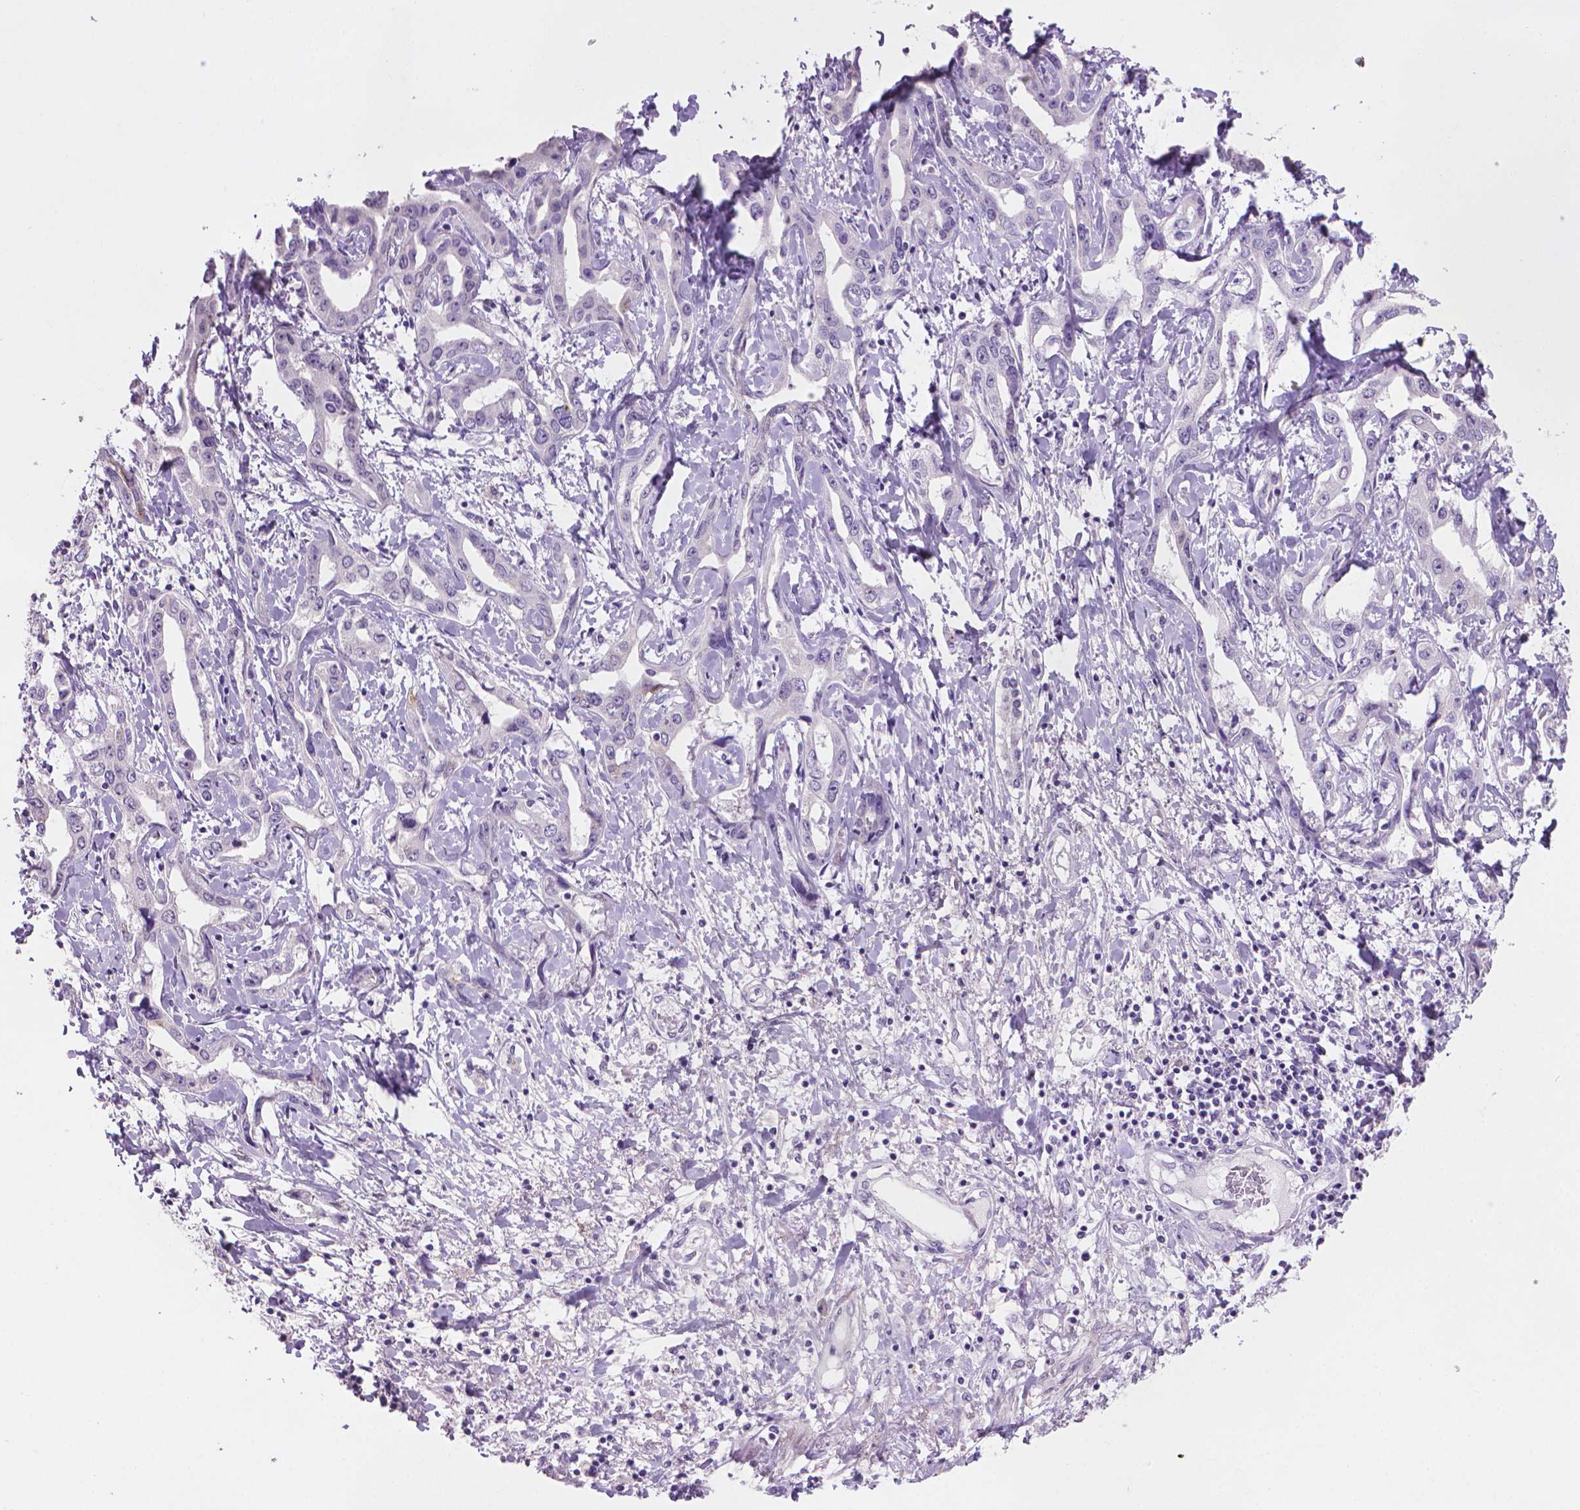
{"staining": {"intensity": "negative", "quantity": "none", "location": "none"}, "tissue": "liver cancer", "cell_type": "Tumor cells", "image_type": "cancer", "snomed": [{"axis": "morphology", "description": "Cholangiocarcinoma"}, {"axis": "topography", "description": "Liver"}], "caption": "High magnification brightfield microscopy of cholangiocarcinoma (liver) stained with DAB (brown) and counterstained with hematoxylin (blue): tumor cells show no significant positivity.", "gene": "MUC1", "patient": {"sex": "male", "age": 59}}